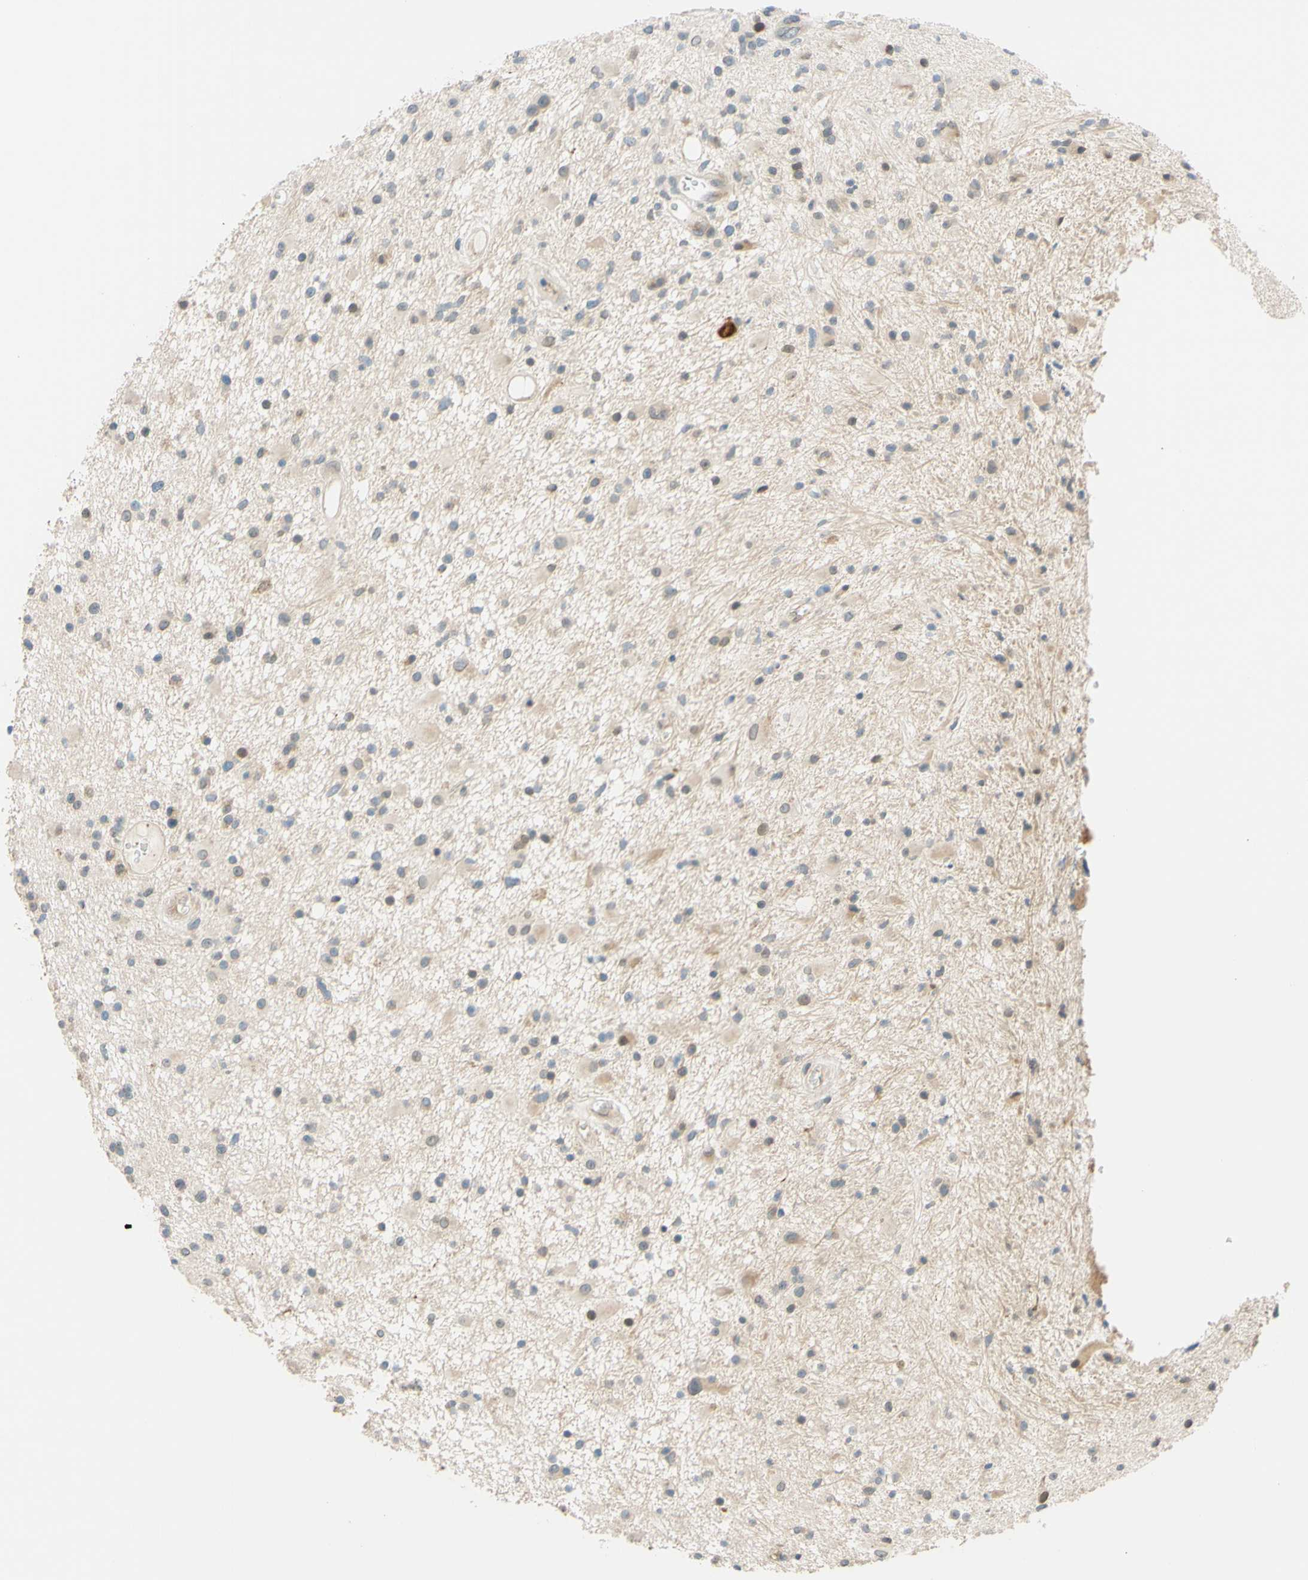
{"staining": {"intensity": "weak", "quantity": "25%-75%", "location": "cytoplasmic/membranous"}, "tissue": "glioma", "cell_type": "Tumor cells", "image_type": "cancer", "snomed": [{"axis": "morphology", "description": "Glioma, malignant, High grade"}, {"axis": "topography", "description": "Brain"}], "caption": "Protein staining of glioma tissue reveals weak cytoplasmic/membranous expression in approximately 25%-75% of tumor cells.", "gene": "C2CD2L", "patient": {"sex": "male", "age": 33}}